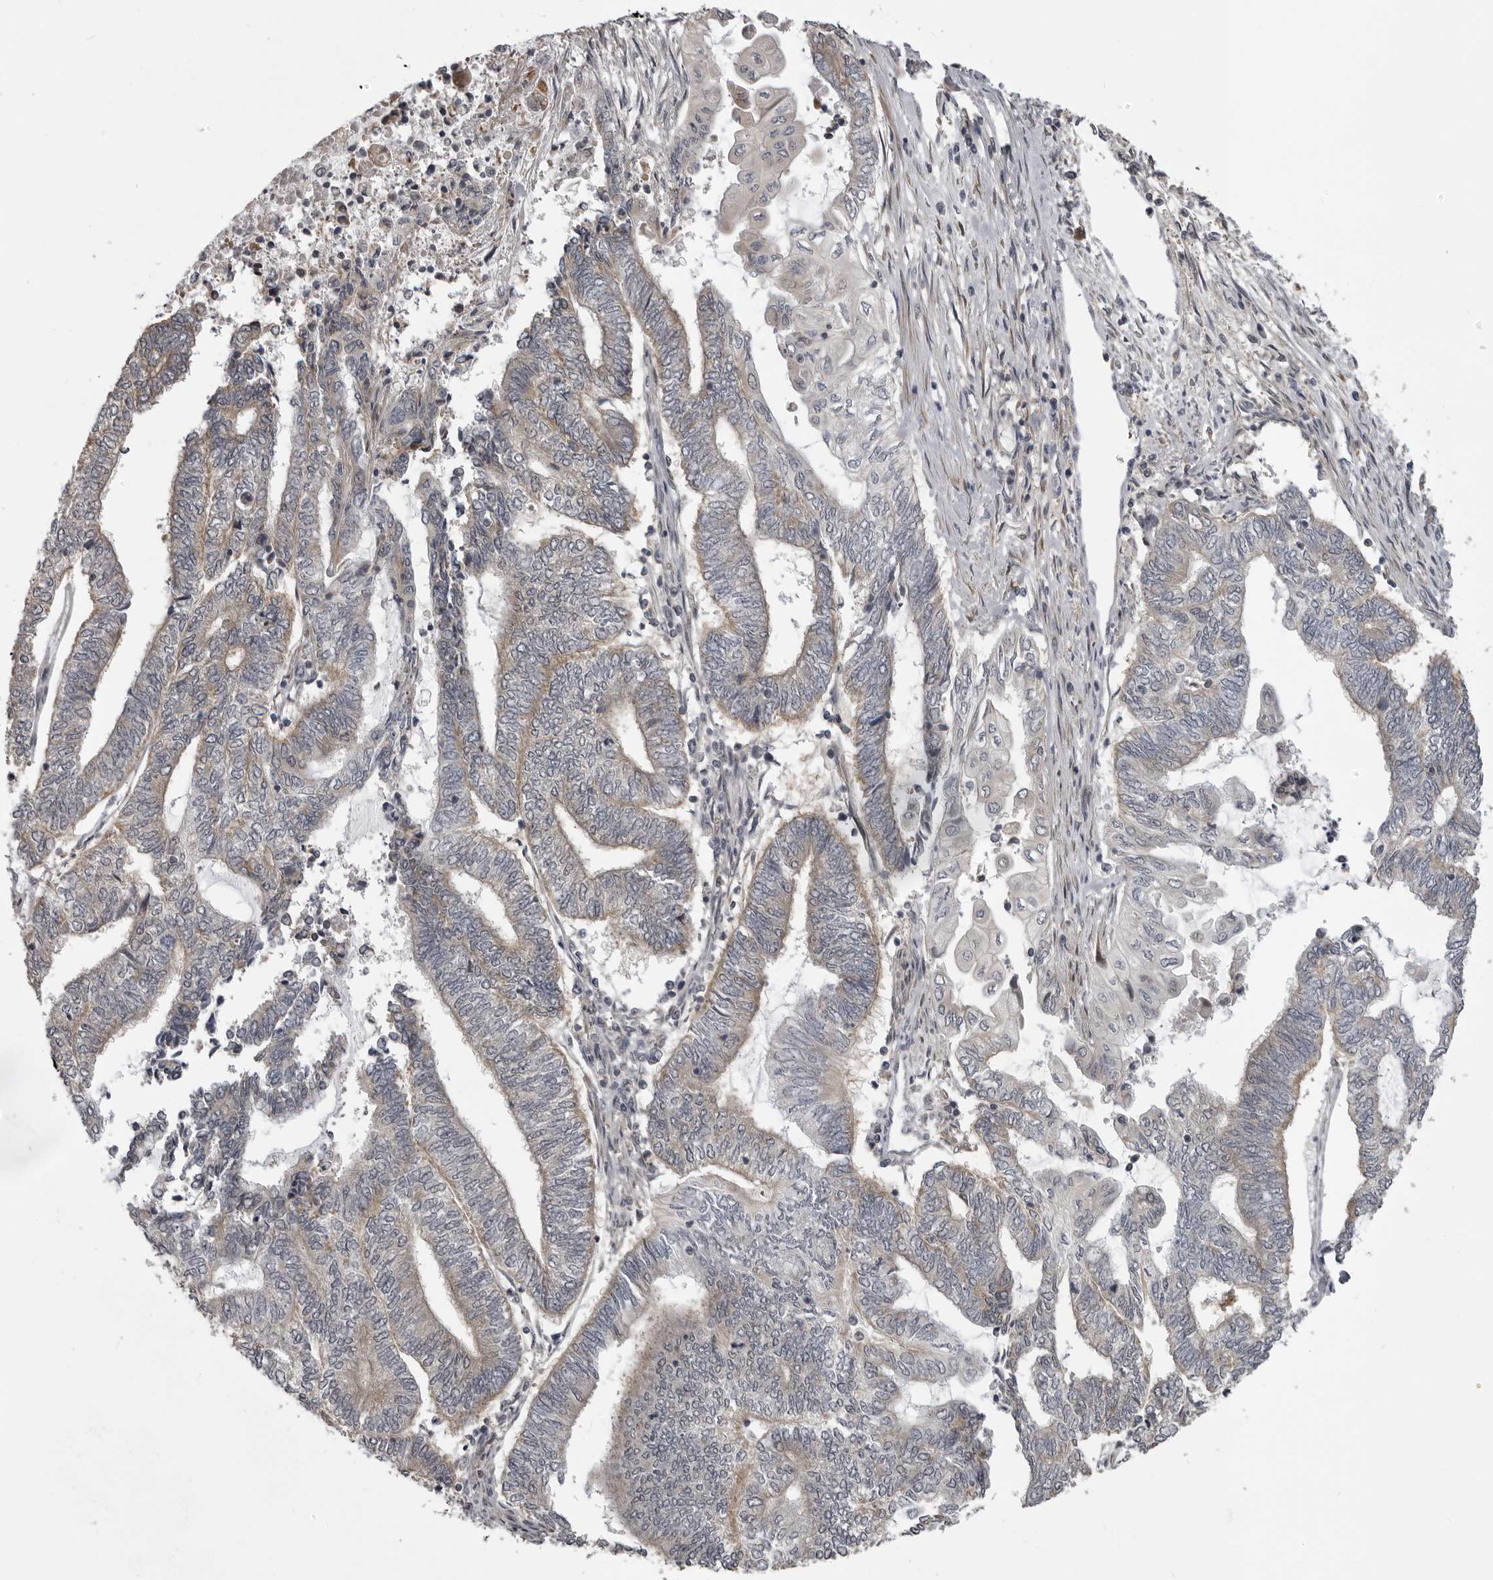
{"staining": {"intensity": "weak", "quantity": "<25%", "location": "cytoplasmic/membranous"}, "tissue": "endometrial cancer", "cell_type": "Tumor cells", "image_type": "cancer", "snomed": [{"axis": "morphology", "description": "Adenocarcinoma, NOS"}, {"axis": "topography", "description": "Uterus"}, {"axis": "topography", "description": "Endometrium"}], "caption": "This is an immunohistochemistry micrograph of adenocarcinoma (endometrial). There is no staining in tumor cells.", "gene": "ZNRF1", "patient": {"sex": "female", "age": 70}}